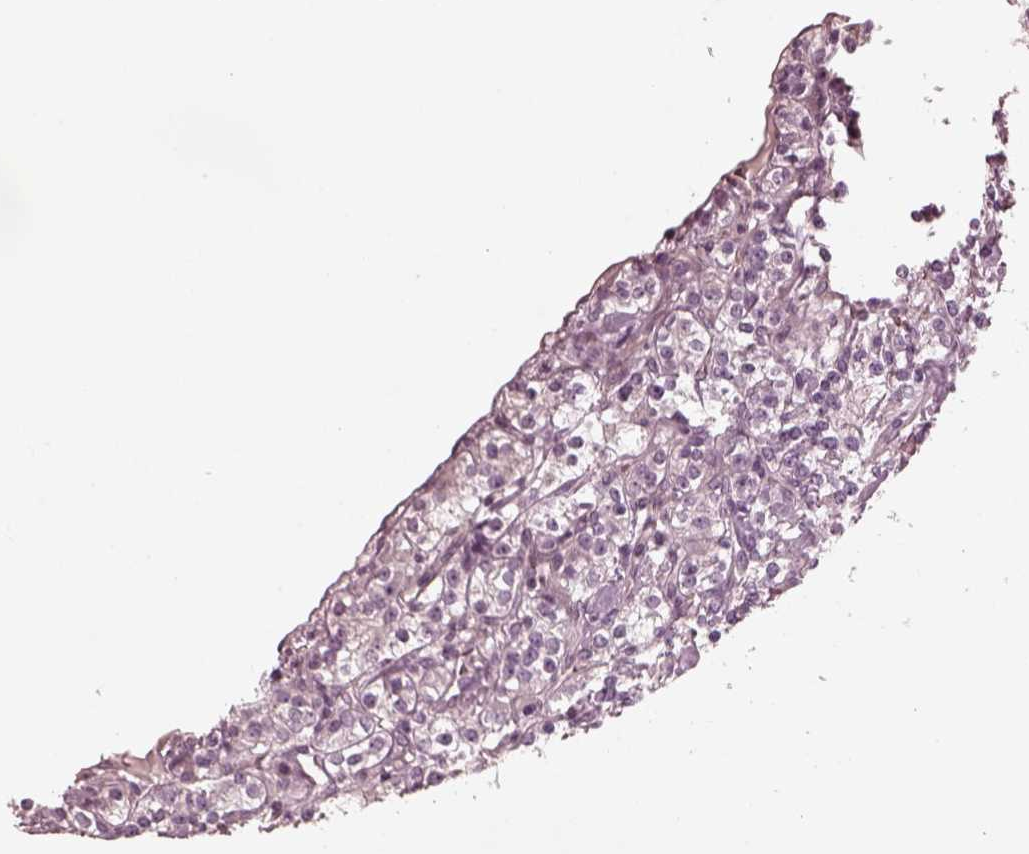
{"staining": {"intensity": "negative", "quantity": "none", "location": "none"}, "tissue": "renal cancer", "cell_type": "Tumor cells", "image_type": "cancer", "snomed": [{"axis": "morphology", "description": "Adenocarcinoma, NOS"}, {"axis": "topography", "description": "Kidney"}], "caption": "Tumor cells show no significant protein expression in renal cancer (adenocarcinoma).", "gene": "KIF6", "patient": {"sex": "male", "age": 77}}